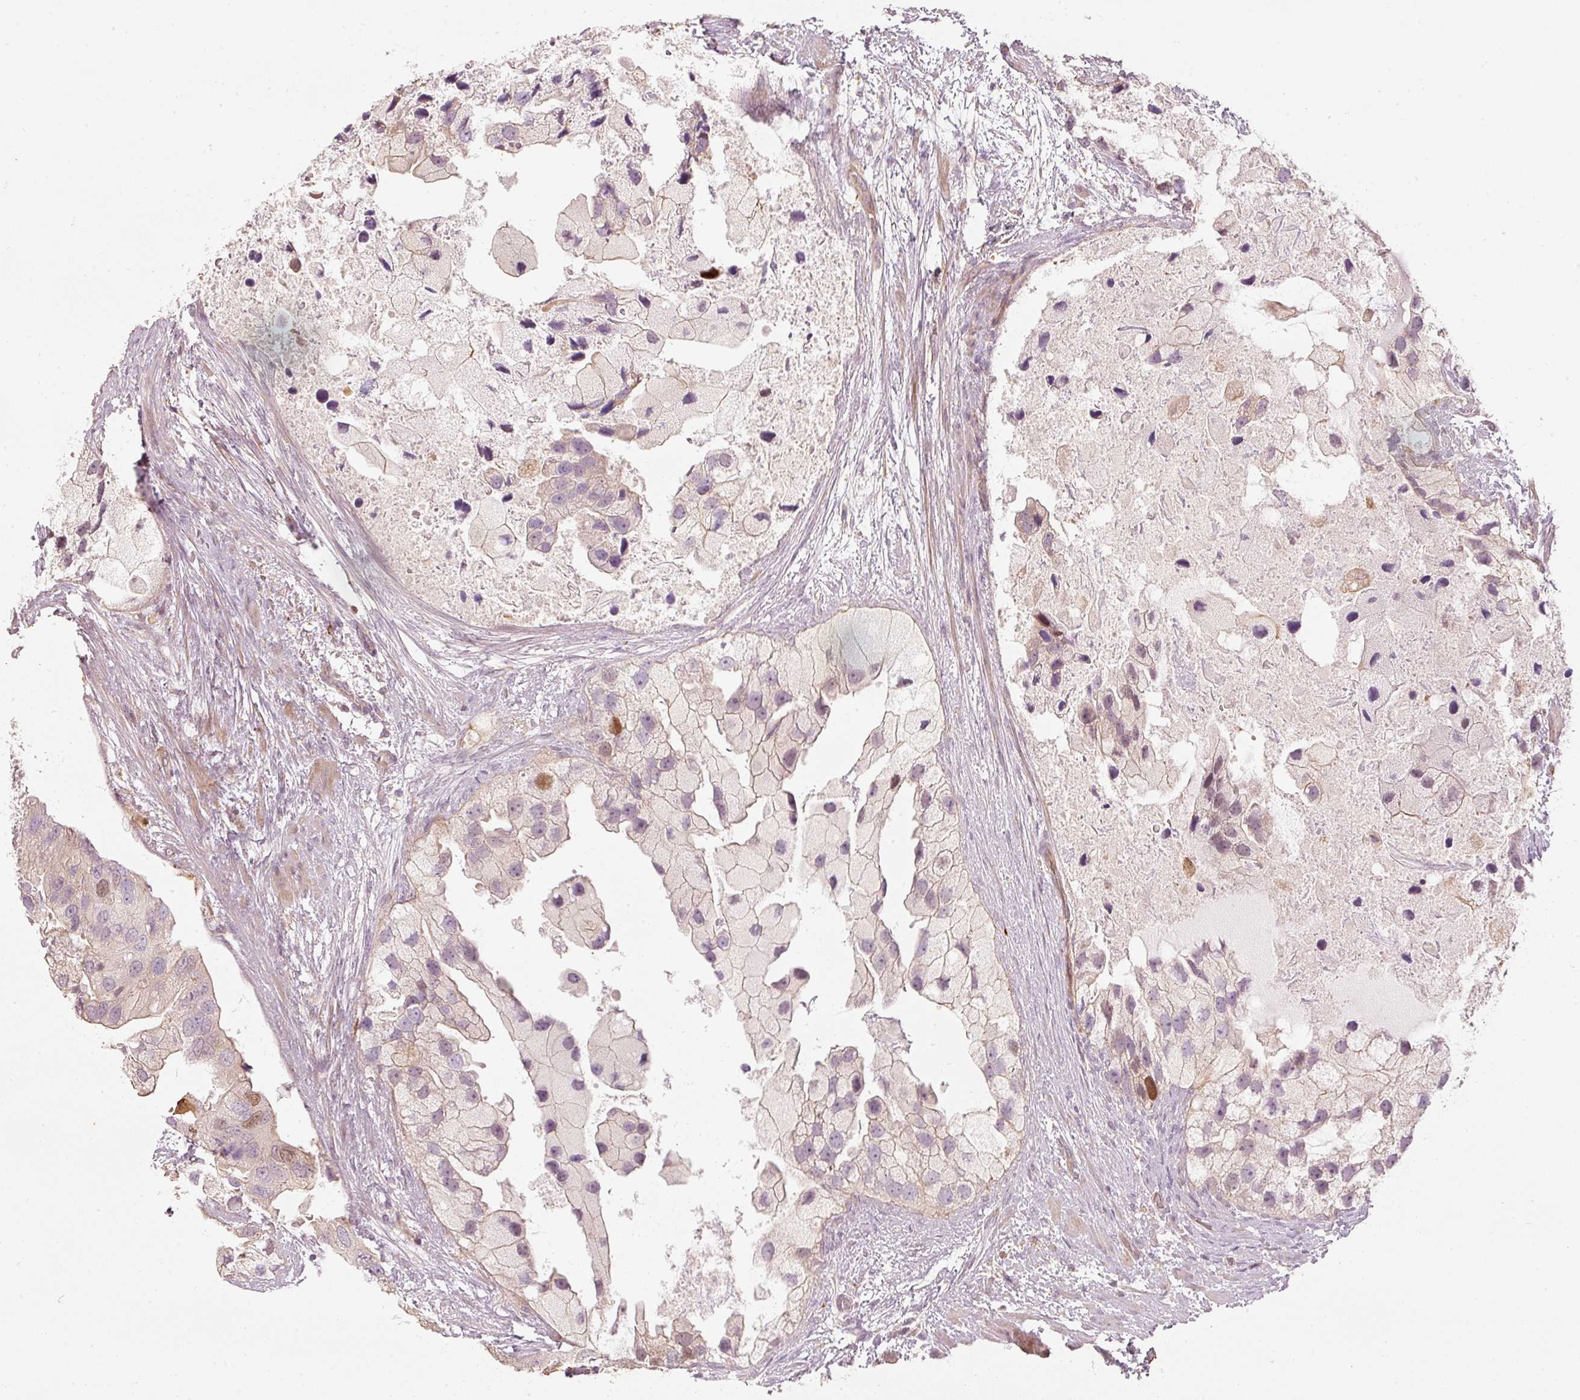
{"staining": {"intensity": "weak", "quantity": "<25%", "location": "nuclear"}, "tissue": "prostate cancer", "cell_type": "Tumor cells", "image_type": "cancer", "snomed": [{"axis": "morphology", "description": "Adenocarcinoma, High grade"}, {"axis": "topography", "description": "Prostate"}], "caption": "A high-resolution image shows immunohistochemistry (IHC) staining of prostate cancer (high-grade adenocarcinoma), which reveals no significant staining in tumor cells.", "gene": "TREX2", "patient": {"sex": "male", "age": 62}}